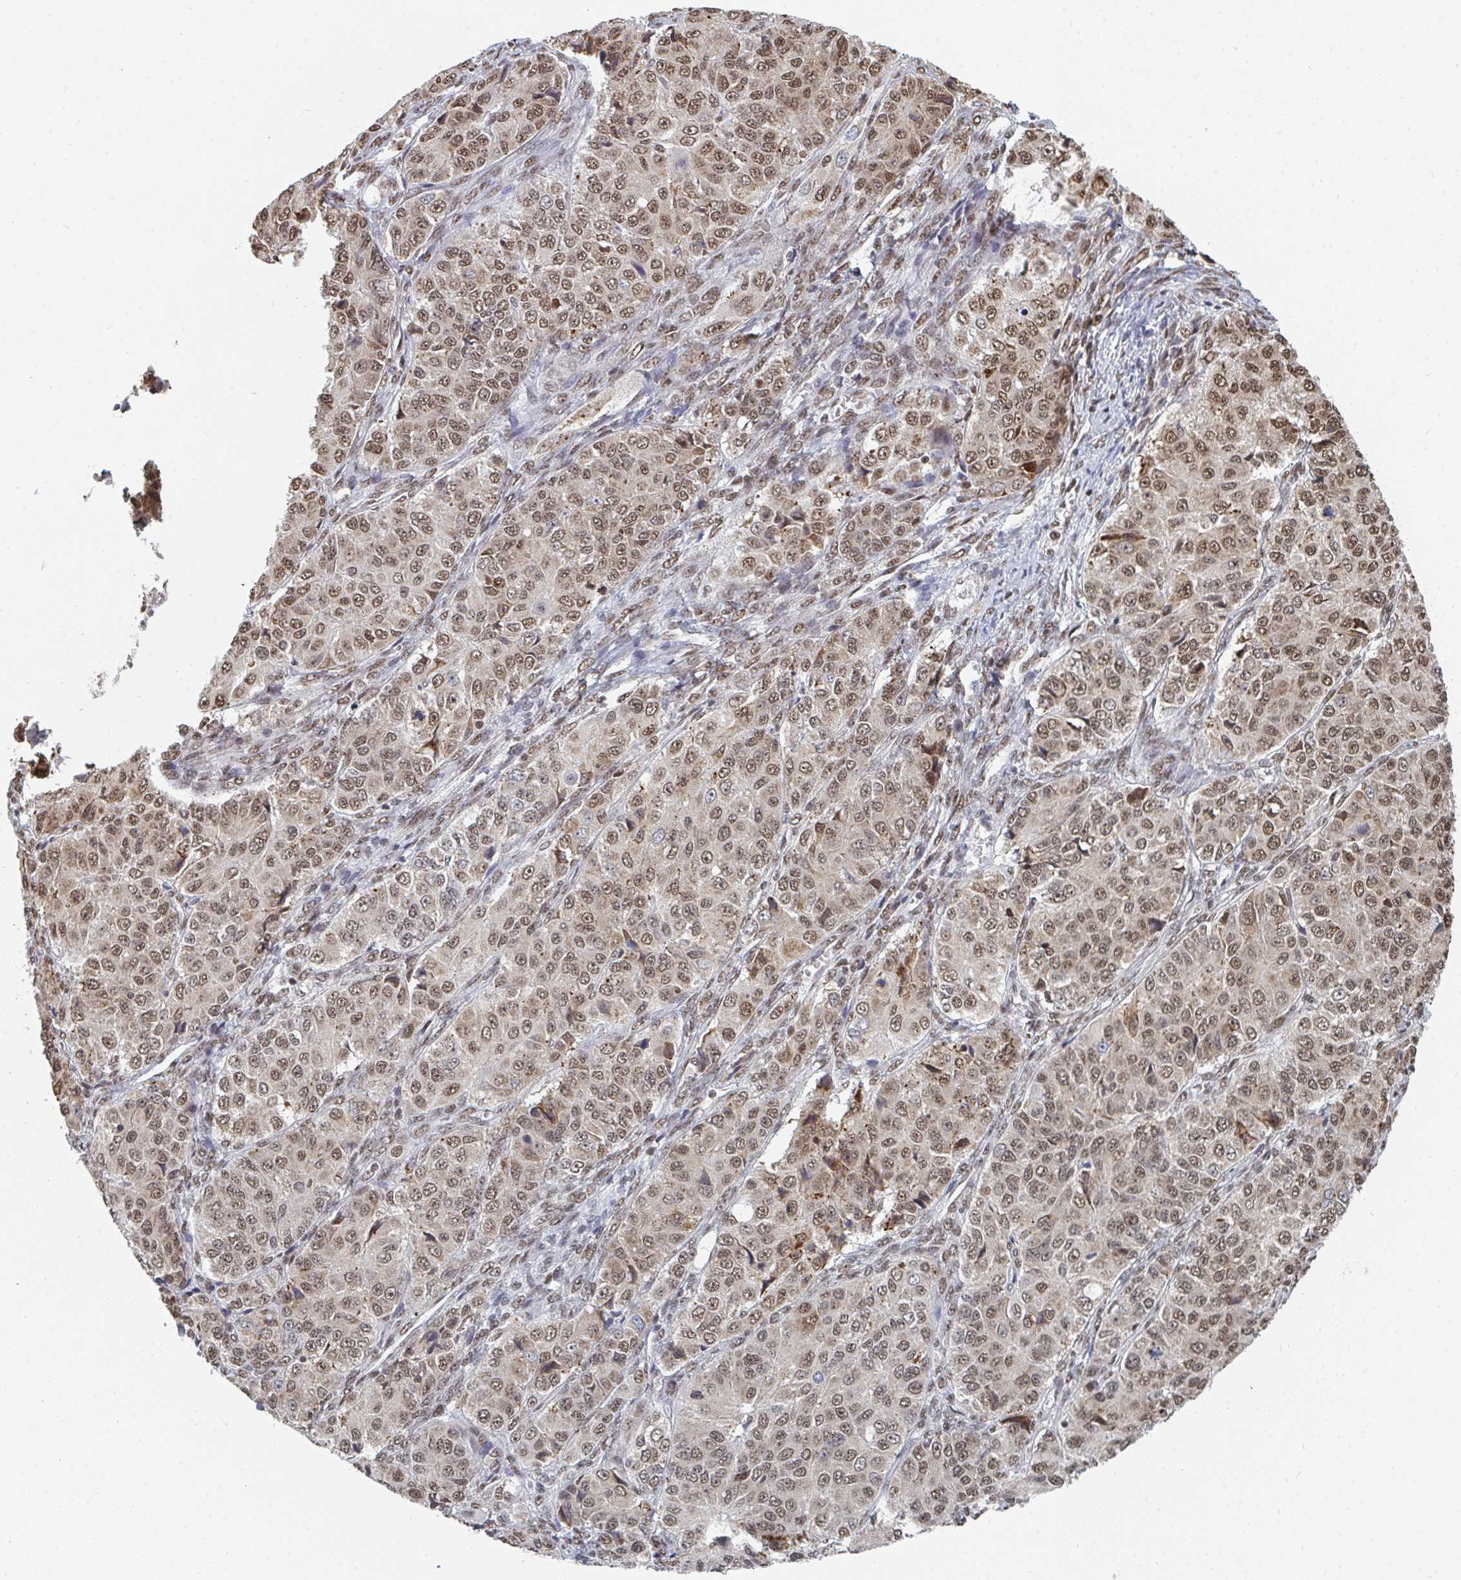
{"staining": {"intensity": "moderate", "quantity": ">75%", "location": "nuclear"}, "tissue": "ovarian cancer", "cell_type": "Tumor cells", "image_type": "cancer", "snomed": [{"axis": "morphology", "description": "Carcinoma, endometroid"}, {"axis": "topography", "description": "Ovary"}], "caption": "An immunohistochemistry (IHC) histopathology image of tumor tissue is shown. Protein staining in brown labels moderate nuclear positivity in ovarian endometroid carcinoma within tumor cells.", "gene": "MBNL1", "patient": {"sex": "female", "age": 51}}